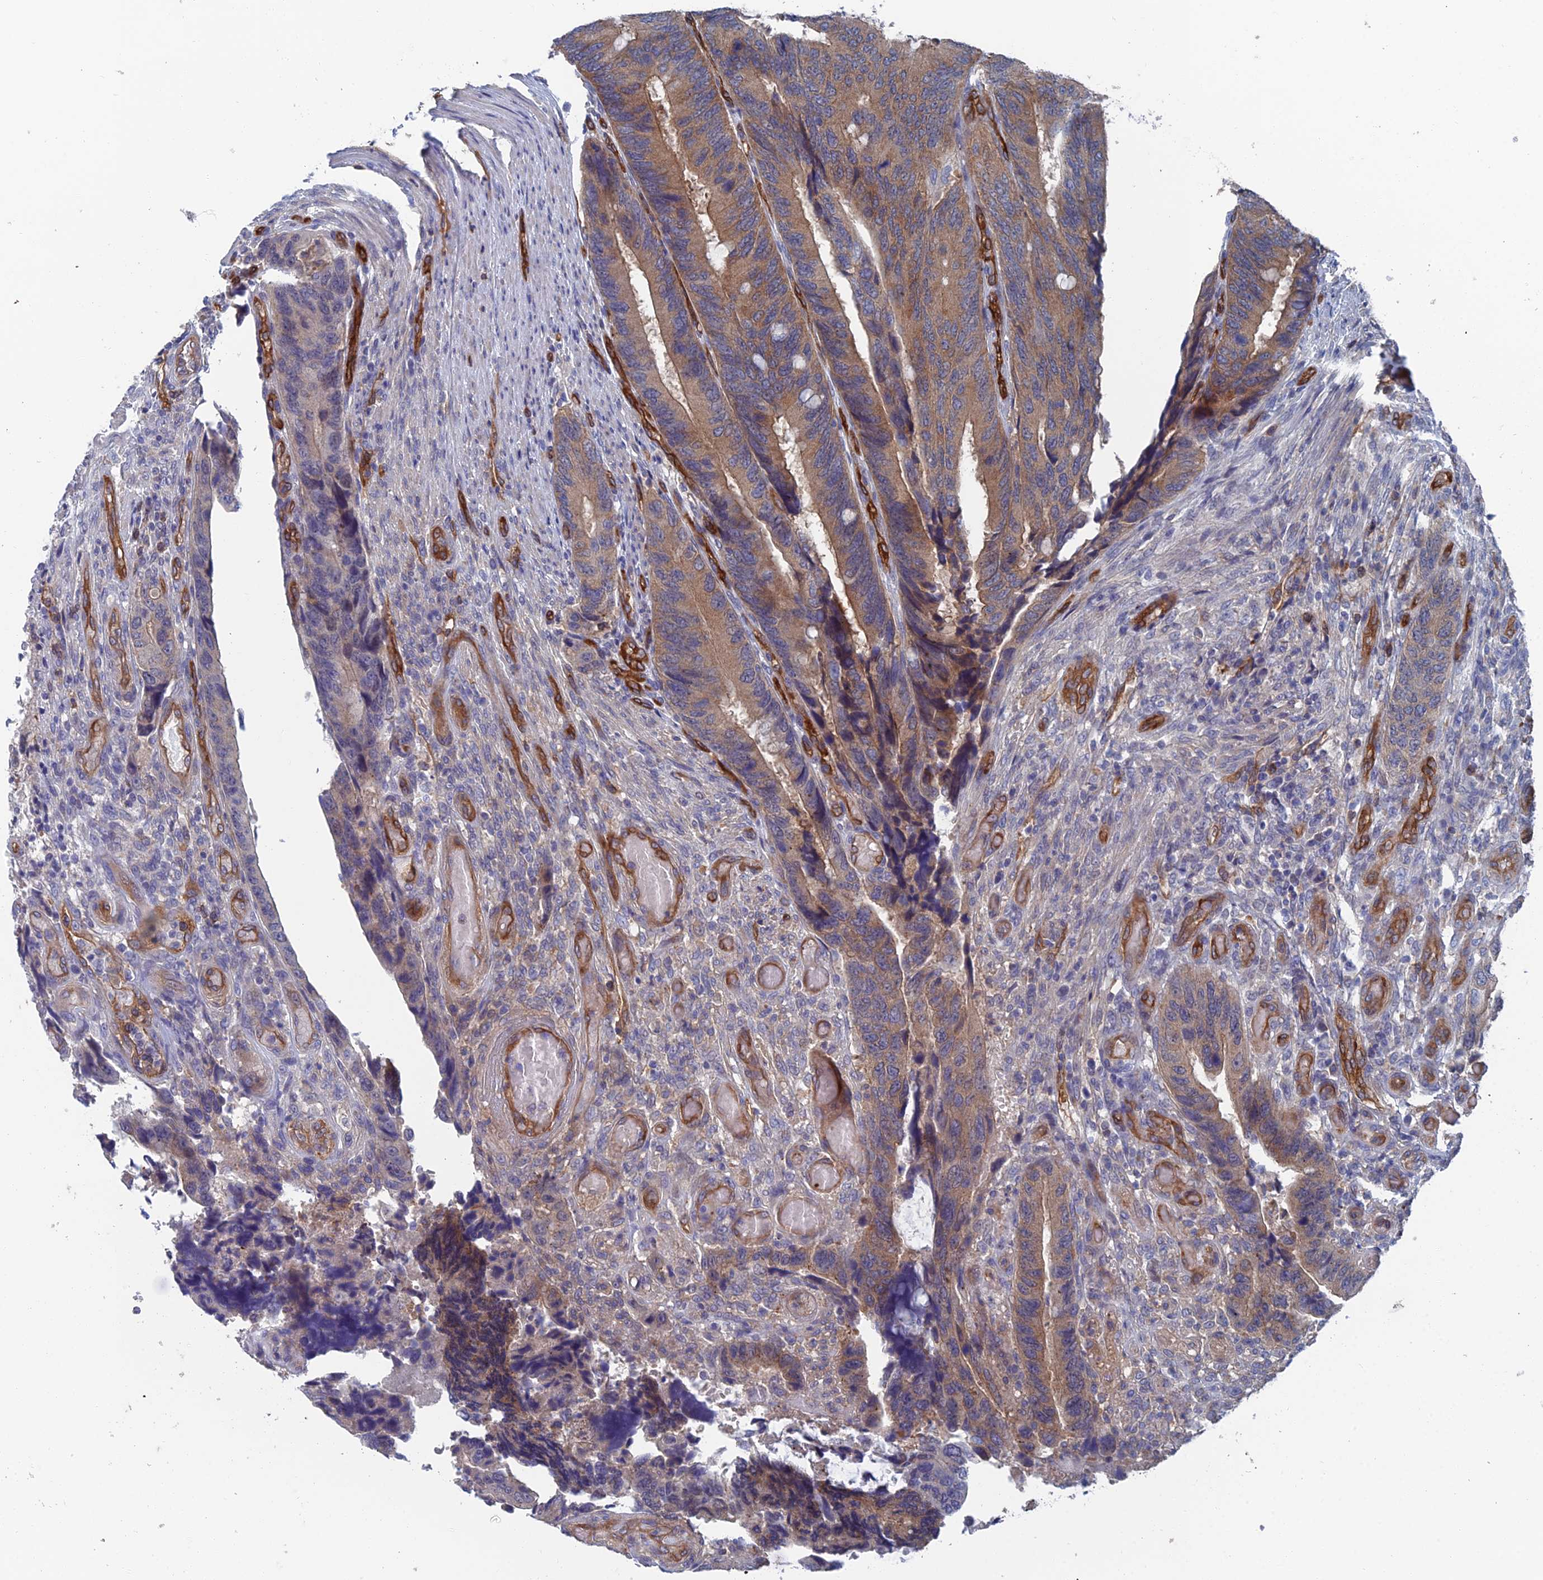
{"staining": {"intensity": "moderate", "quantity": ">75%", "location": "cytoplasmic/membranous"}, "tissue": "colorectal cancer", "cell_type": "Tumor cells", "image_type": "cancer", "snomed": [{"axis": "morphology", "description": "Adenocarcinoma, NOS"}, {"axis": "topography", "description": "Colon"}], "caption": "Adenocarcinoma (colorectal) stained for a protein (brown) reveals moderate cytoplasmic/membranous positive staining in approximately >75% of tumor cells.", "gene": "ARAP3", "patient": {"sex": "male", "age": 87}}